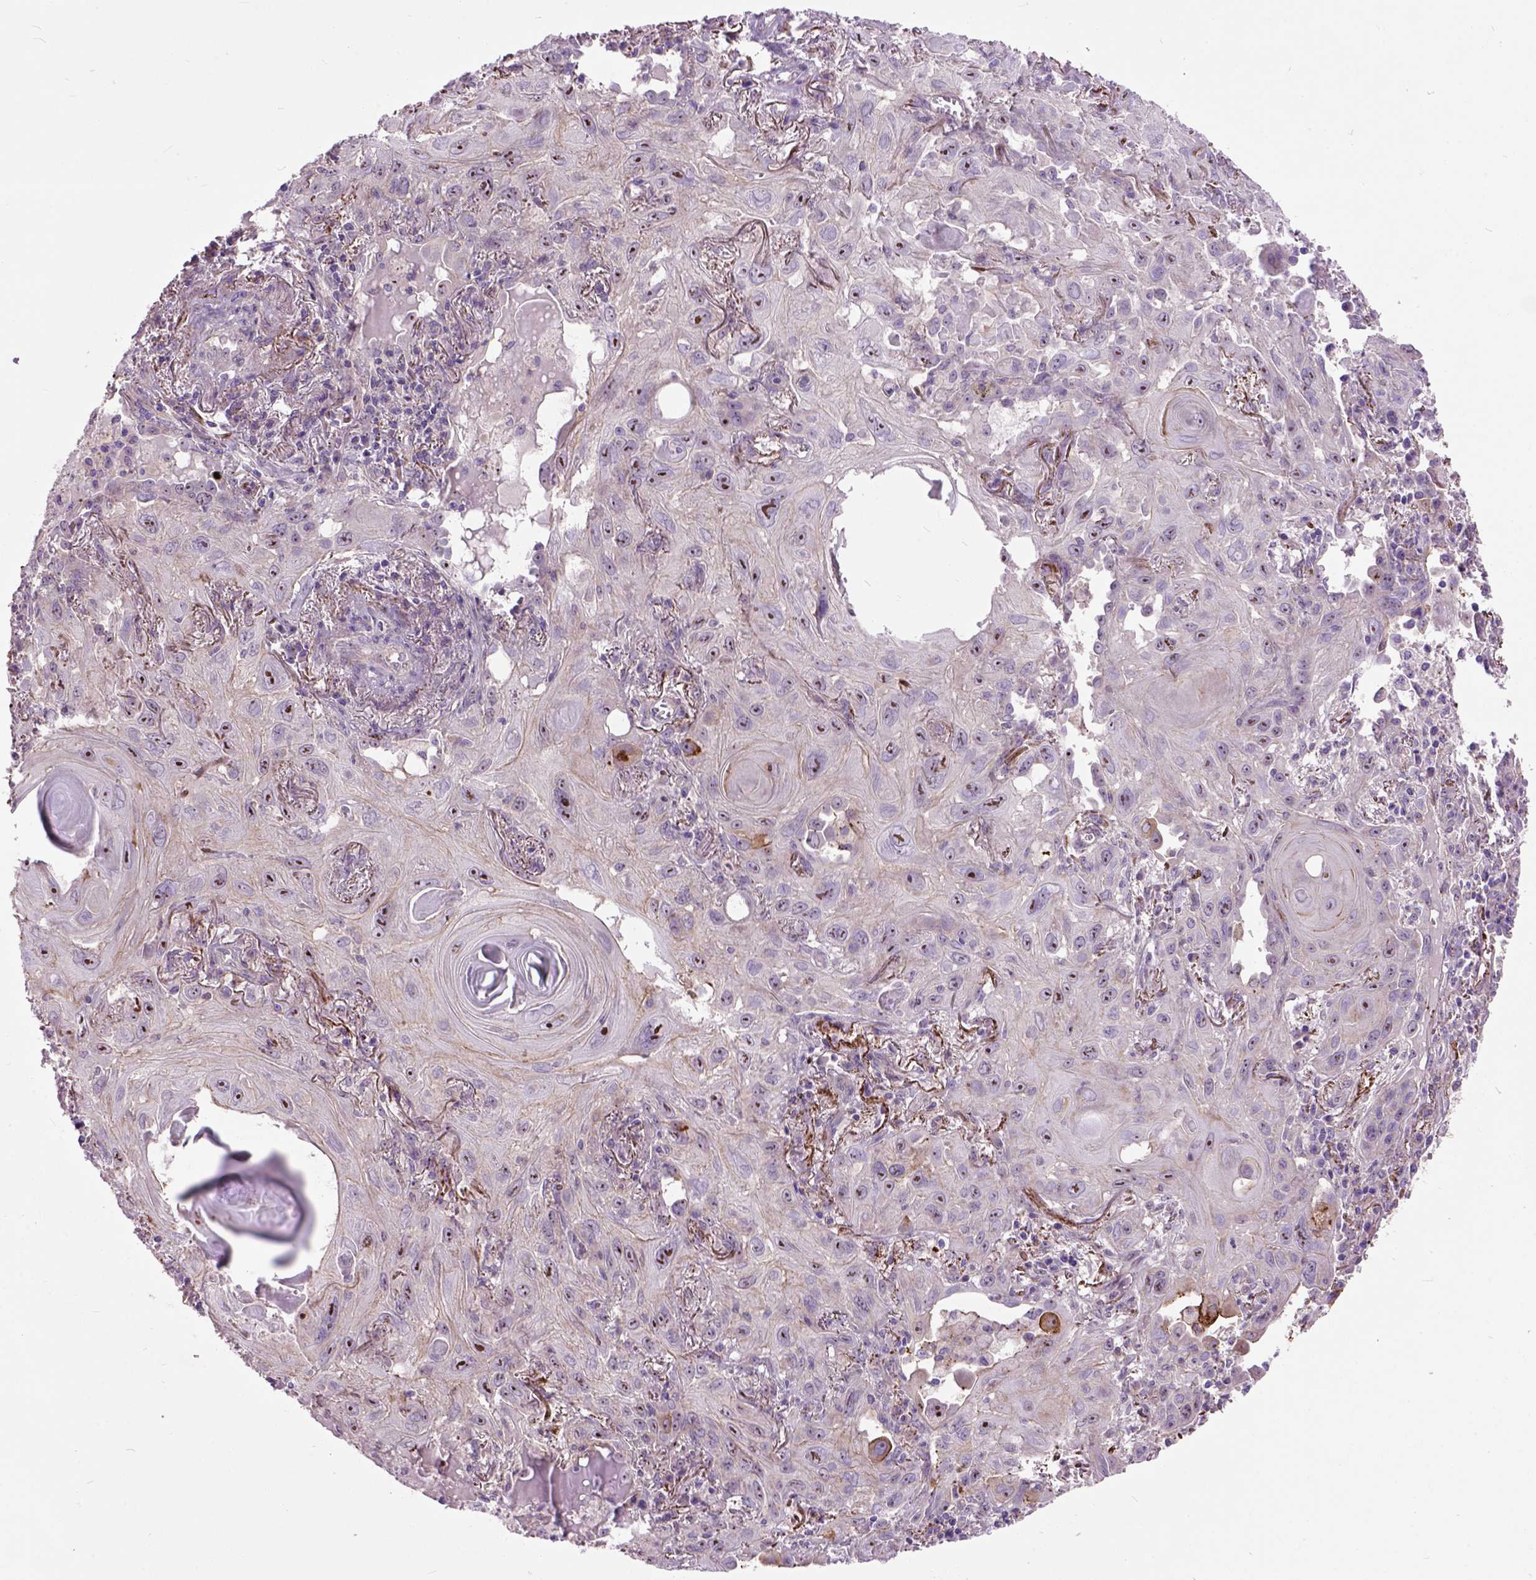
{"staining": {"intensity": "strong", "quantity": "<25%", "location": "nuclear"}, "tissue": "lung cancer", "cell_type": "Tumor cells", "image_type": "cancer", "snomed": [{"axis": "morphology", "description": "Squamous cell carcinoma, NOS"}, {"axis": "topography", "description": "Lung"}], "caption": "About <25% of tumor cells in lung squamous cell carcinoma display strong nuclear protein staining as visualized by brown immunohistochemical staining.", "gene": "MAPT", "patient": {"sex": "male", "age": 79}}